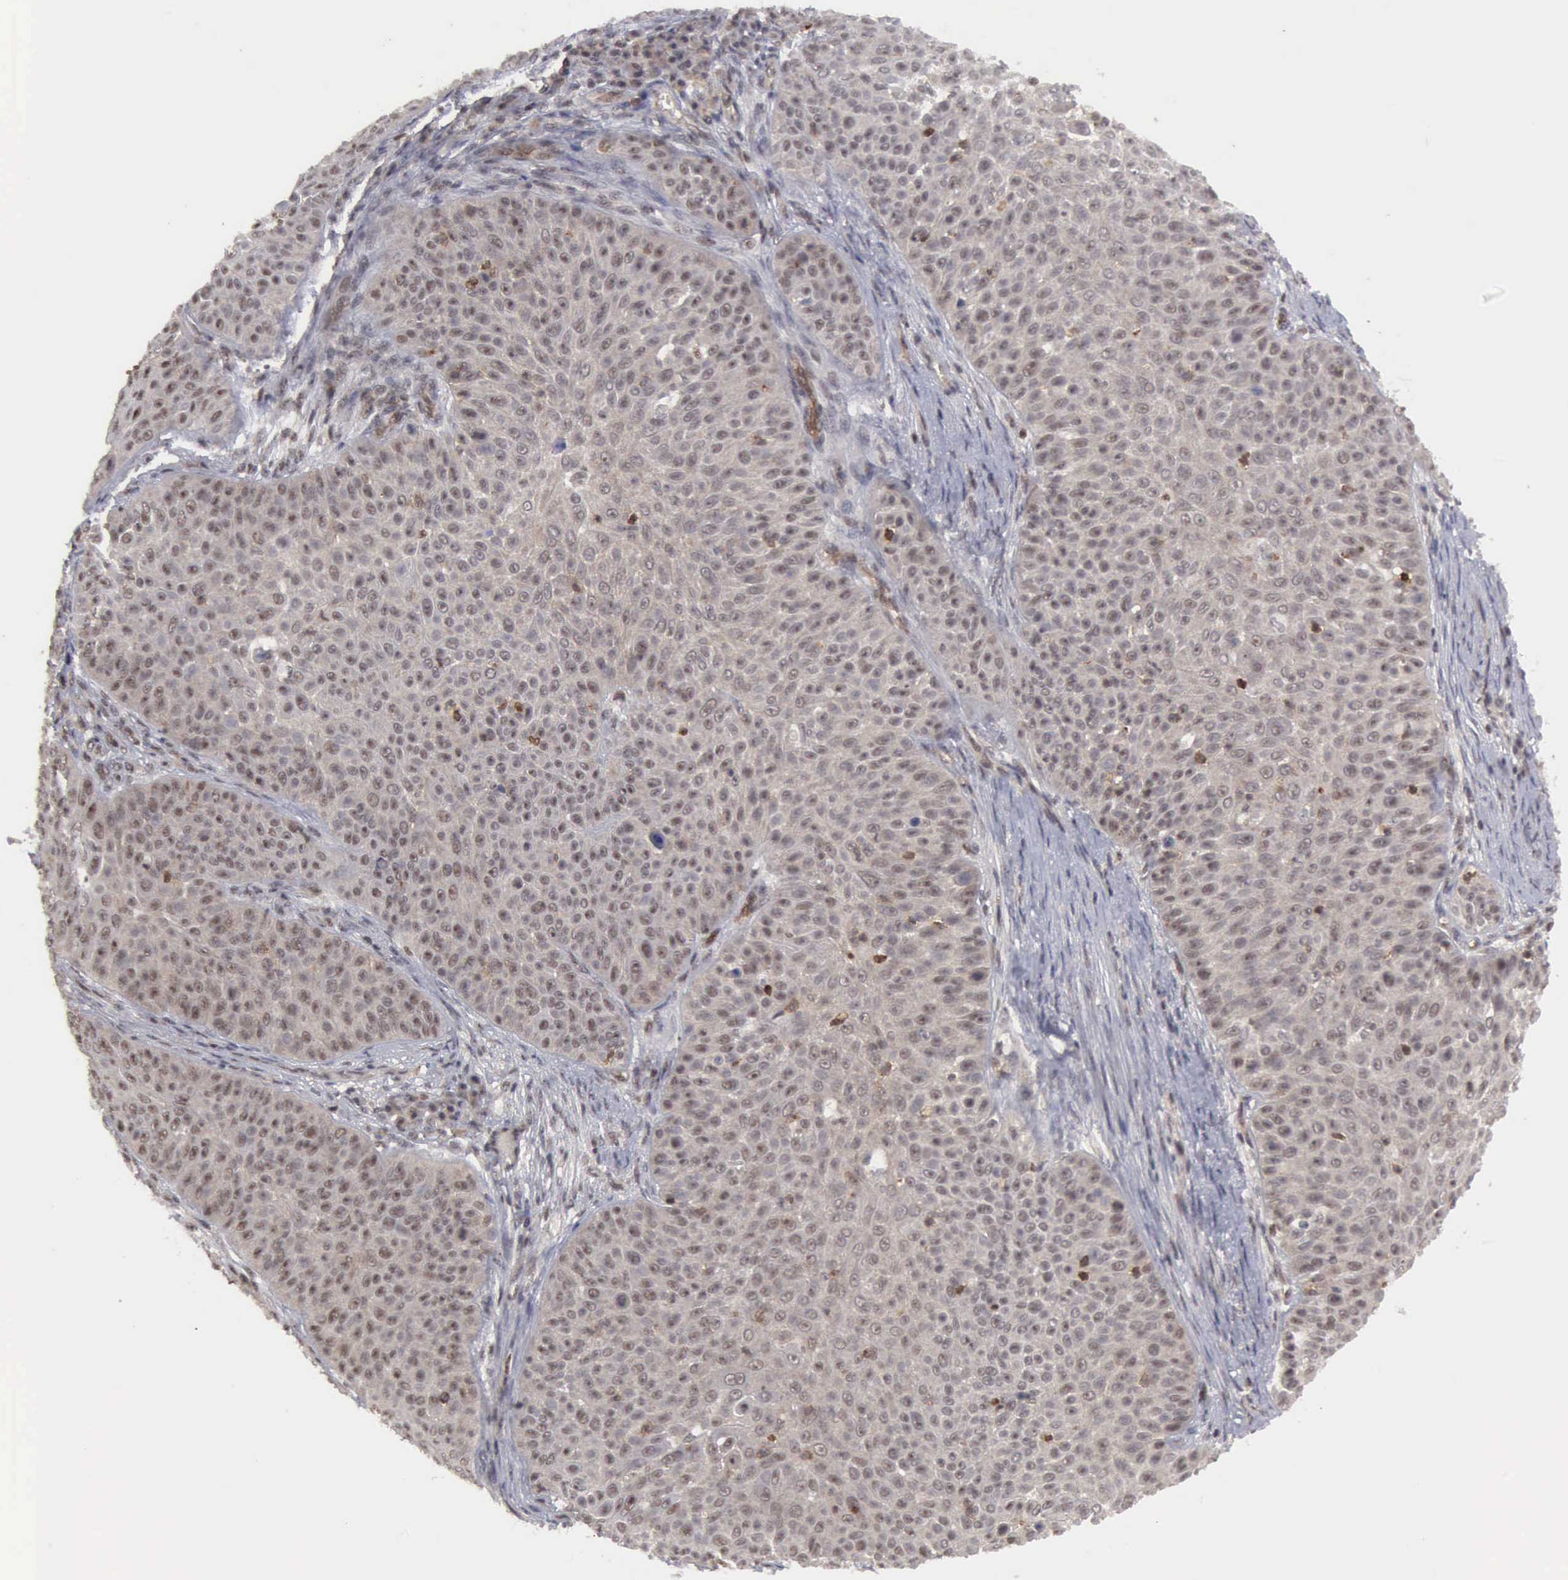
{"staining": {"intensity": "weak", "quantity": ">75%", "location": "cytoplasmic/membranous,nuclear"}, "tissue": "skin cancer", "cell_type": "Tumor cells", "image_type": "cancer", "snomed": [{"axis": "morphology", "description": "Squamous cell carcinoma, NOS"}, {"axis": "topography", "description": "Skin"}], "caption": "Skin cancer stained with DAB (3,3'-diaminobenzidine) IHC reveals low levels of weak cytoplasmic/membranous and nuclear expression in approximately >75% of tumor cells. Immunohistochemistry stains the protein of interest in brown and the nuclei are stained blue.", "gene": "CDKN2A", "patient": {"sex": "male", "age": 82}}